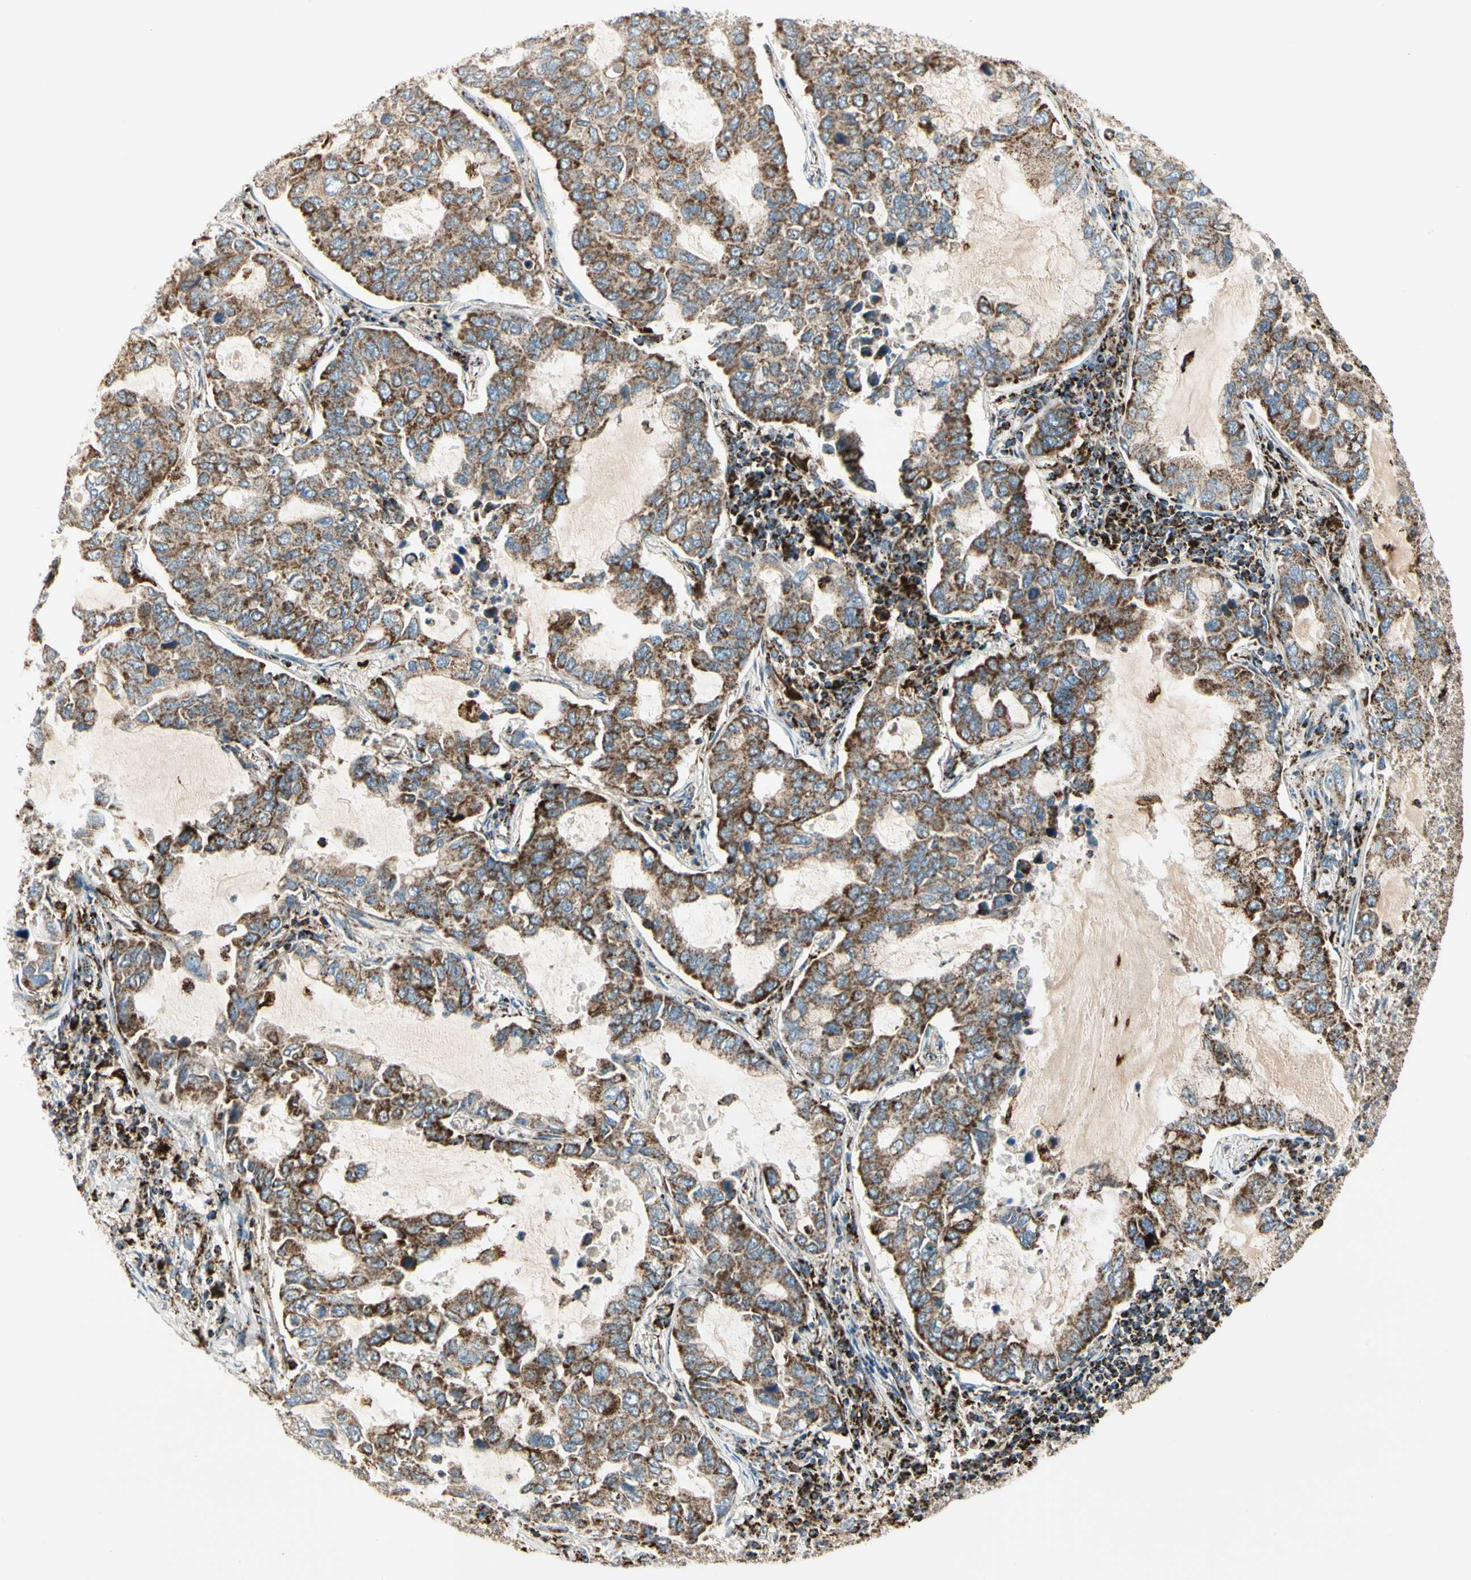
{"staining": {"intensity": "strong", "quantity": ">75%", "location": "cytoplasmic/membranous"}, "tissue": "lung cancer", "cell_type": "Tumor cells", "image_type": "cancer", "snomed": [{"axis": "morphology", "description": "Adenocarcinoma, NOS"}, {"axis": "topography", "description": "Lung"}], "caption": "Immunohistochemical staining of lung adenocarcinoma shows strong cytoplasmic/membranous protein expression in about >75% of tumor cells. Using DAB (brown) and hematoxylin (blue) stains, captured at high magnification using brightfield microscopy.", "gene": "ME2", "patient": {"sex": "male", "age": 64}}